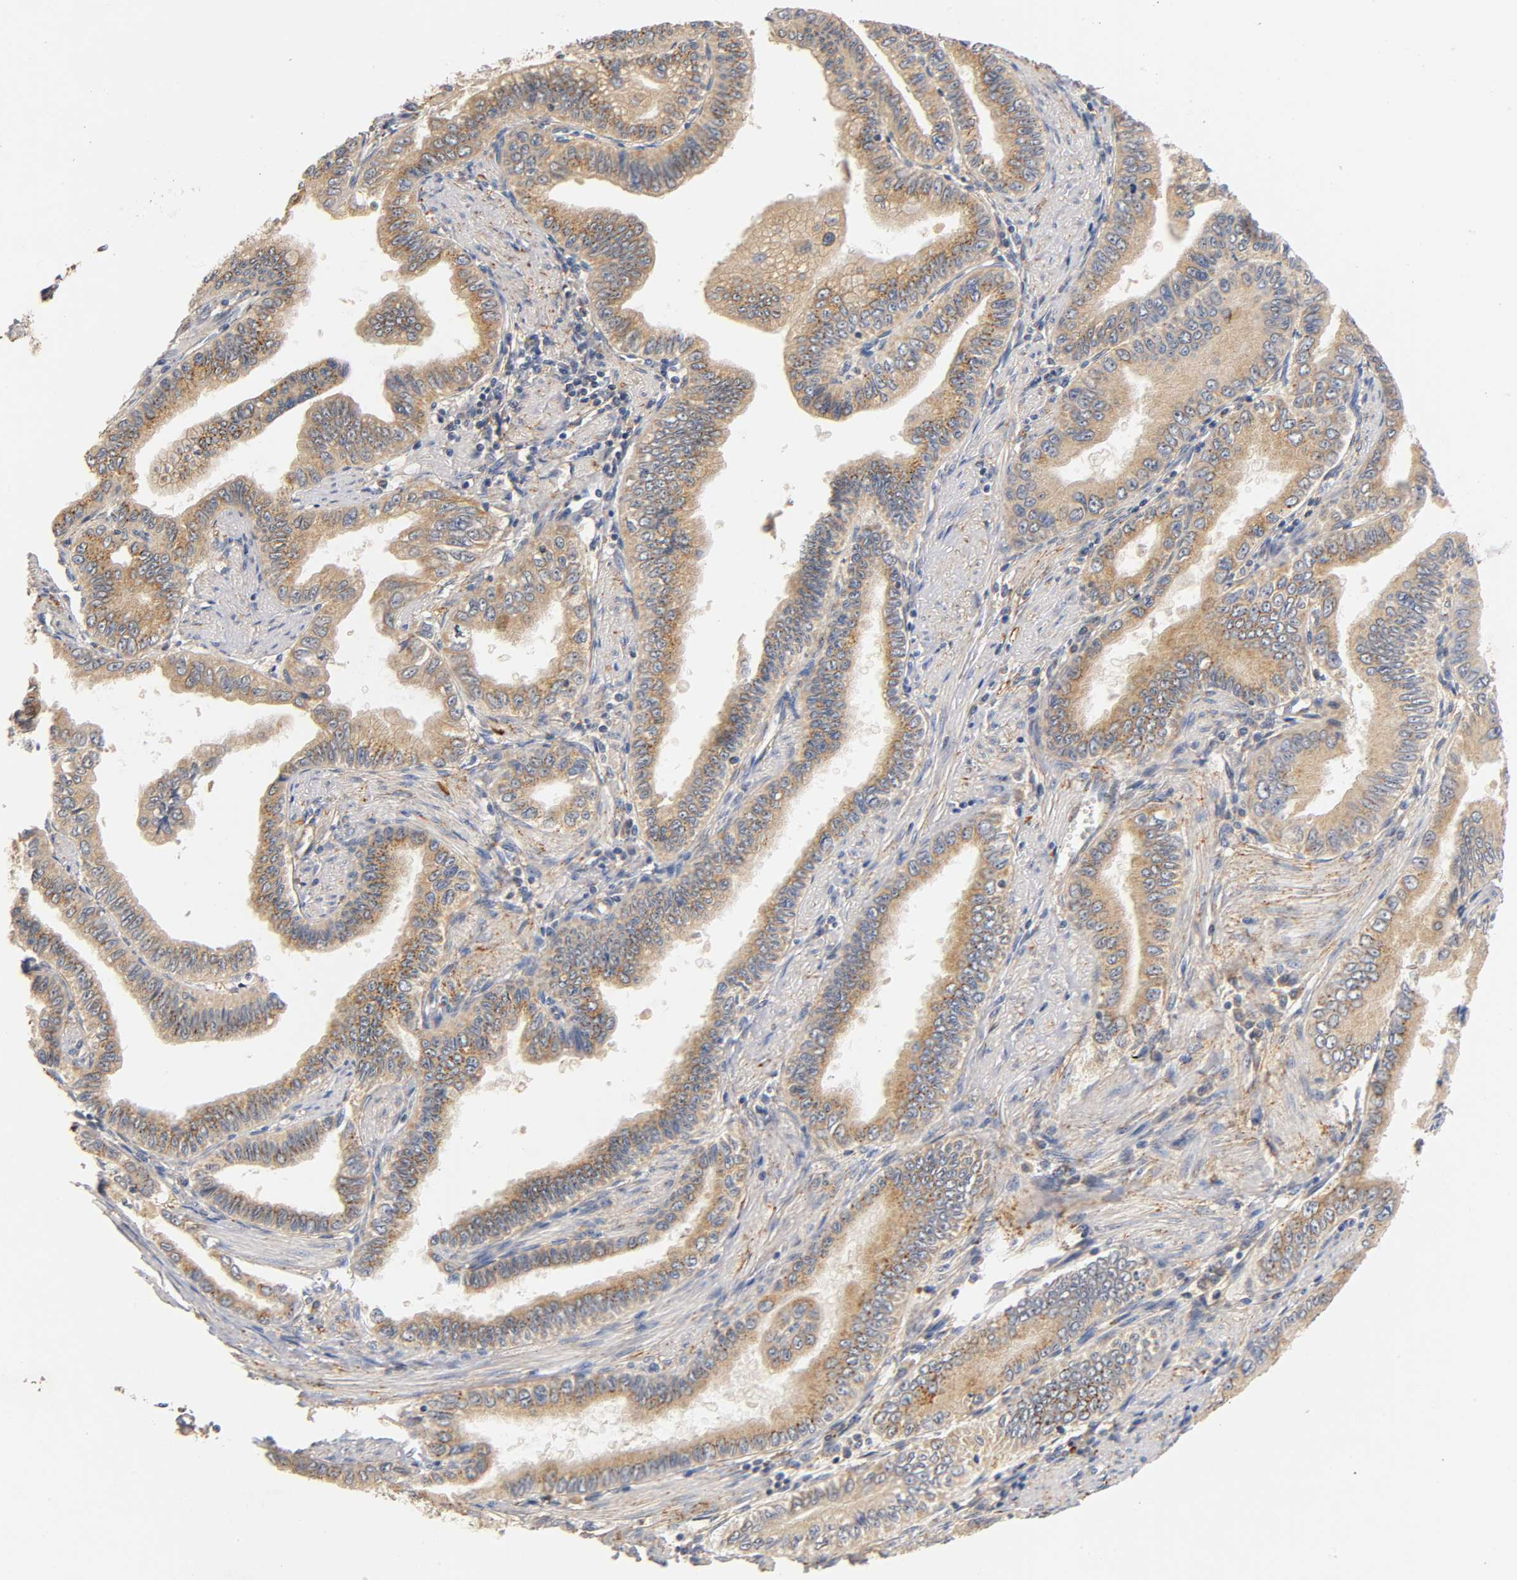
{"staining": {"intensity": "moderate", "quantity": ">75%", "location": "cytoplasmic/membranous"}, "tissue": "pancreatic cancer", "cell_type": "Tumor cells", "image_type": "cancer", "snomed": [{"axis": "morphology", "description": "Normal tissue, NOS"}, {"axis": "topography", "description": "Lymph node"}], "caption": "Approximately >75% of tumor cells in pancreatic cancer reveal moderate cytoplasmic/membranous protein positivity as visualized by brown immunohistochemical staining.", "gene": "SCAP", "patient": {"sex": "male", "age": 50}}